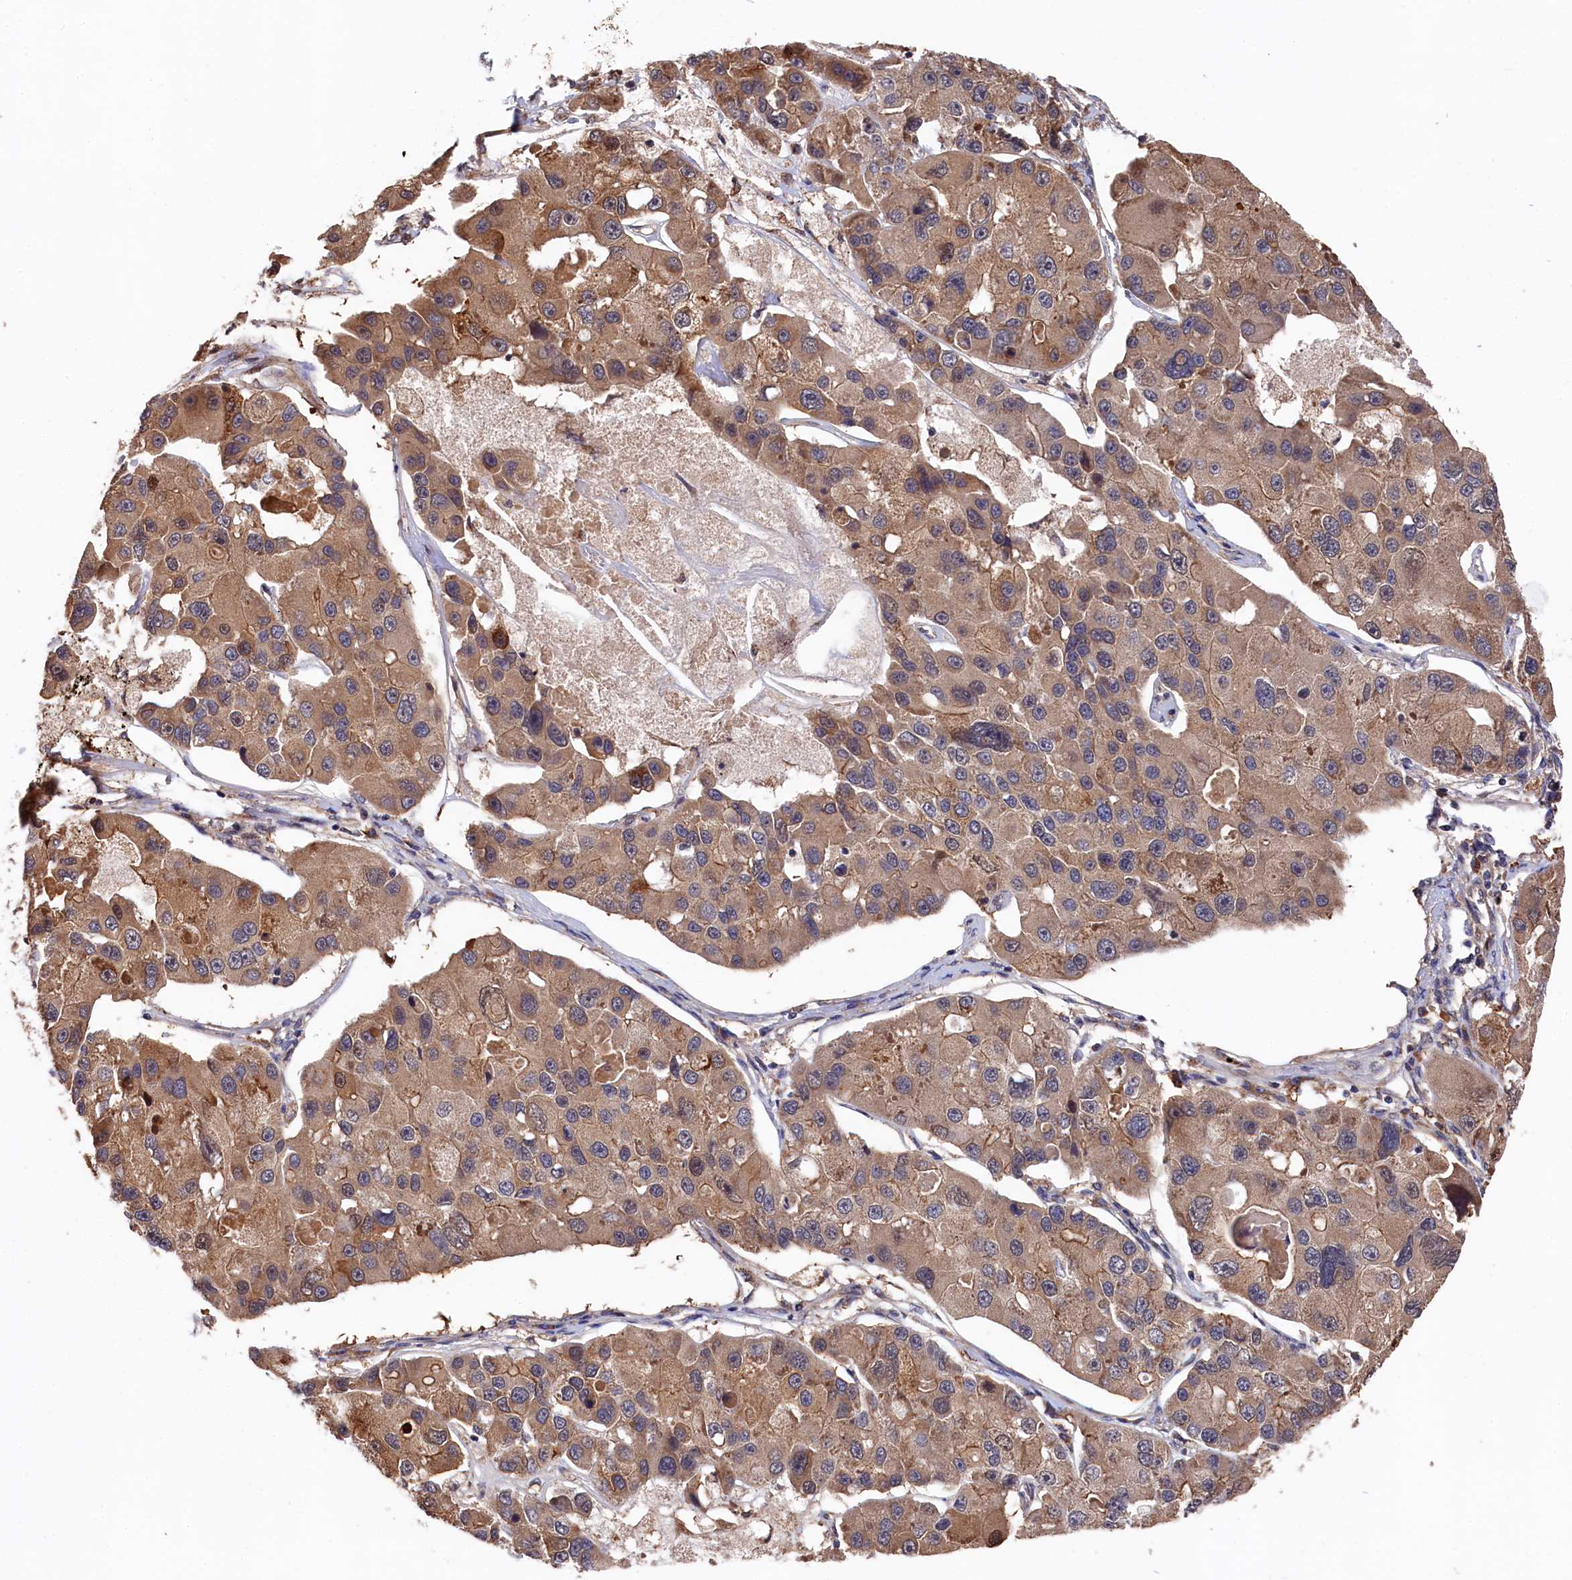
{"staining": {"intensity": "moderate", "quantity": ">75%", "location": "cytoplasmic/membranous"}, "tissue": "lung cancer", "cell_type": "Tumor cells", "image_type": "cancer", "snomed": [{"axis": "morphology", "description": "Adenocarcinoma, NOS"}, {"axis": "topography", "description": "Lung"}], "caption": "Lung cancer was stained to show a protein in brown. There is medium levels of moderate cytoplasmic/membranous positivity in approximately >75% of tumor cells.", "gene": "SLC12A4", "patient": {"sex": "female", "age": 54}}